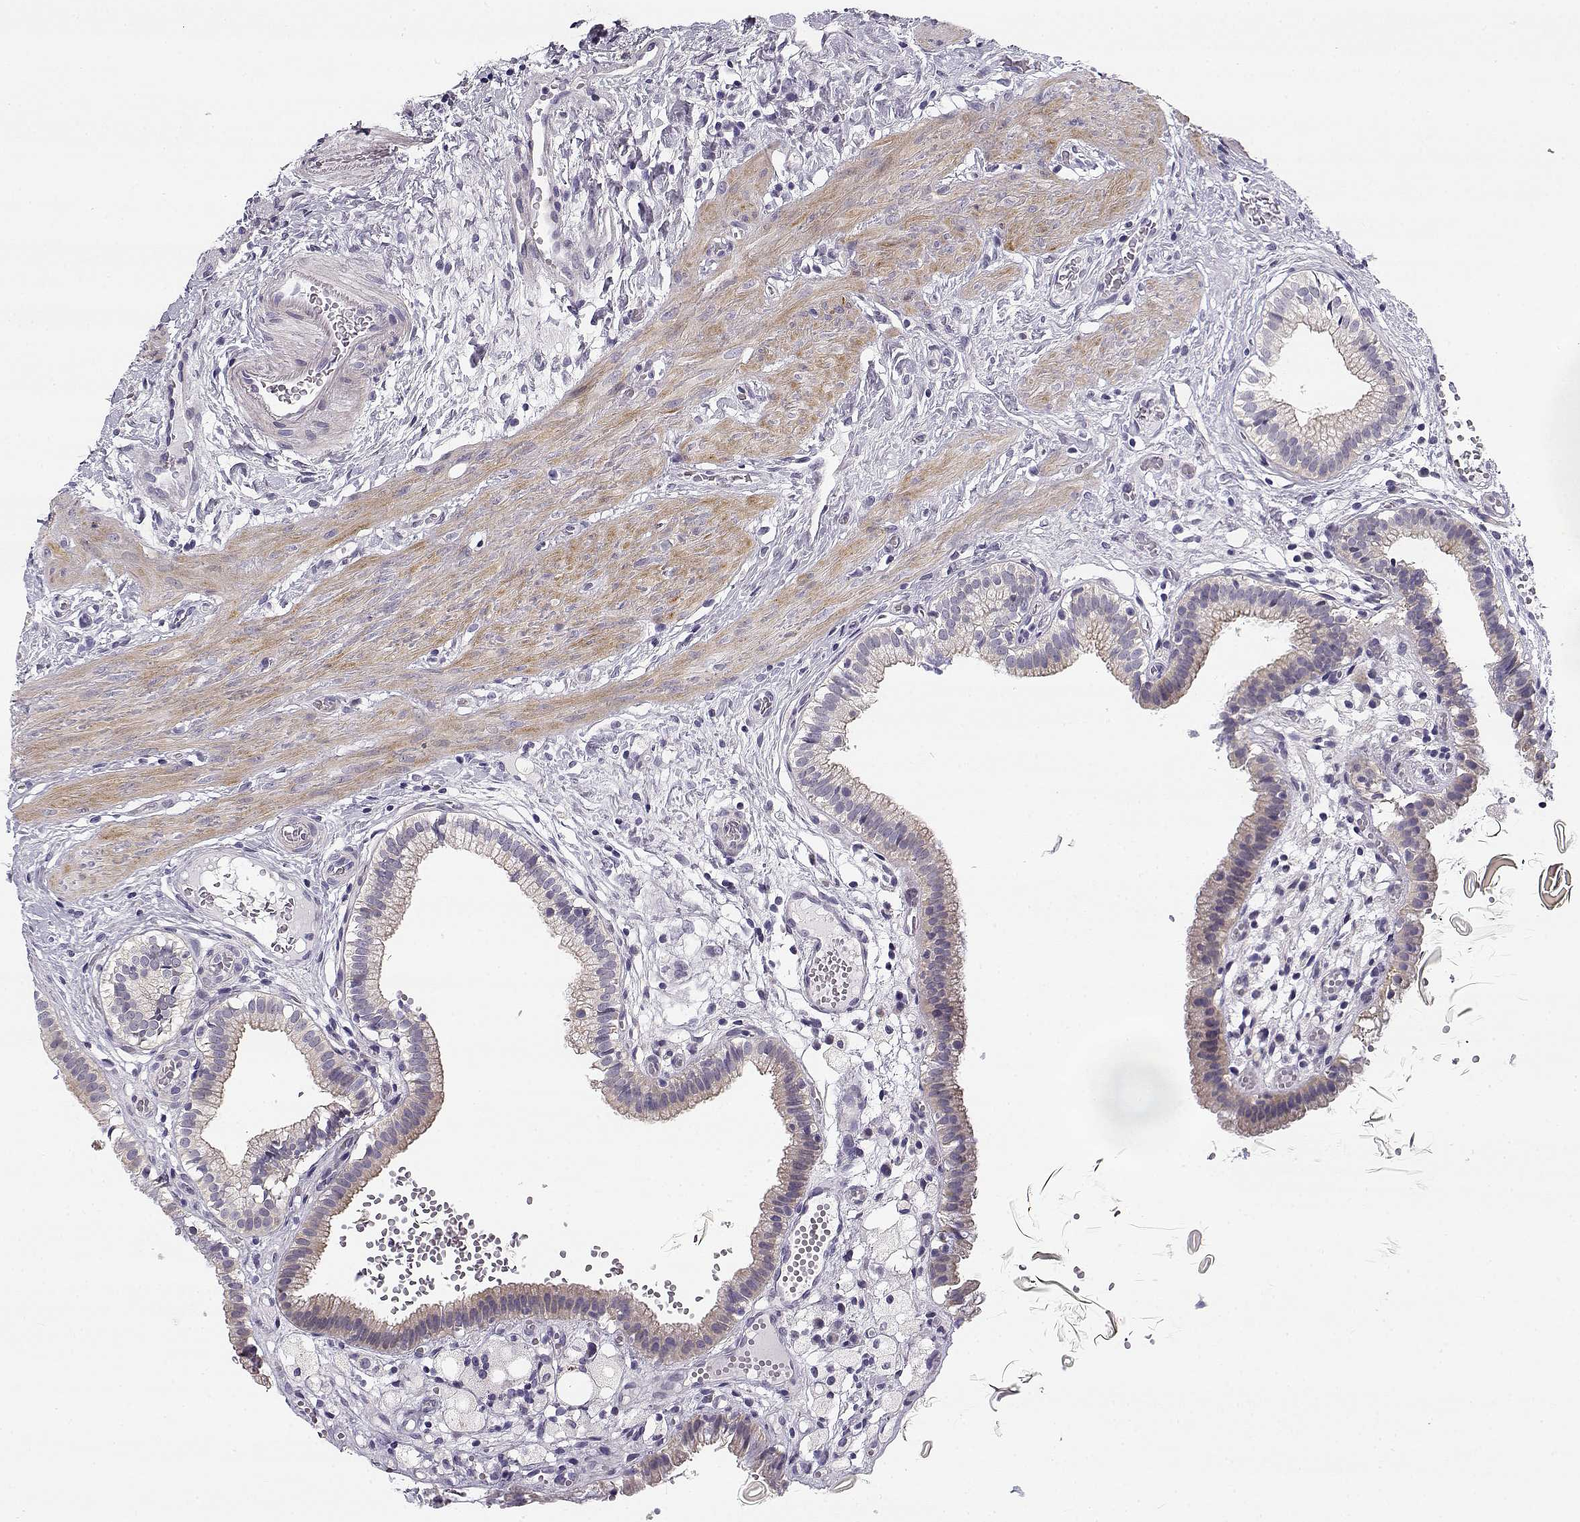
{"staining": {"intensity": "weak", "quantity": "<25%", "location": "cytoplasmic/membranous"}, "tissue": "gallbladder", "cell_type": "Glandular cells", "image_type": "normal", "snomed": [{"axis": "morphology", "description": "Normal tissue, NOS"}, {"axis": "topography", "description": "Gallbladder"}], "caption": "The micrograph demonstrates no staining of glandular cells in benign gallbladder. The staining is performed using DAB (3,3'-diaminobenzidine) brown chromogen with nuclei counter-stained in using hematoxylin.", "gene": "CREB3L3", "patient": {"sex": "female", "age": 24}}